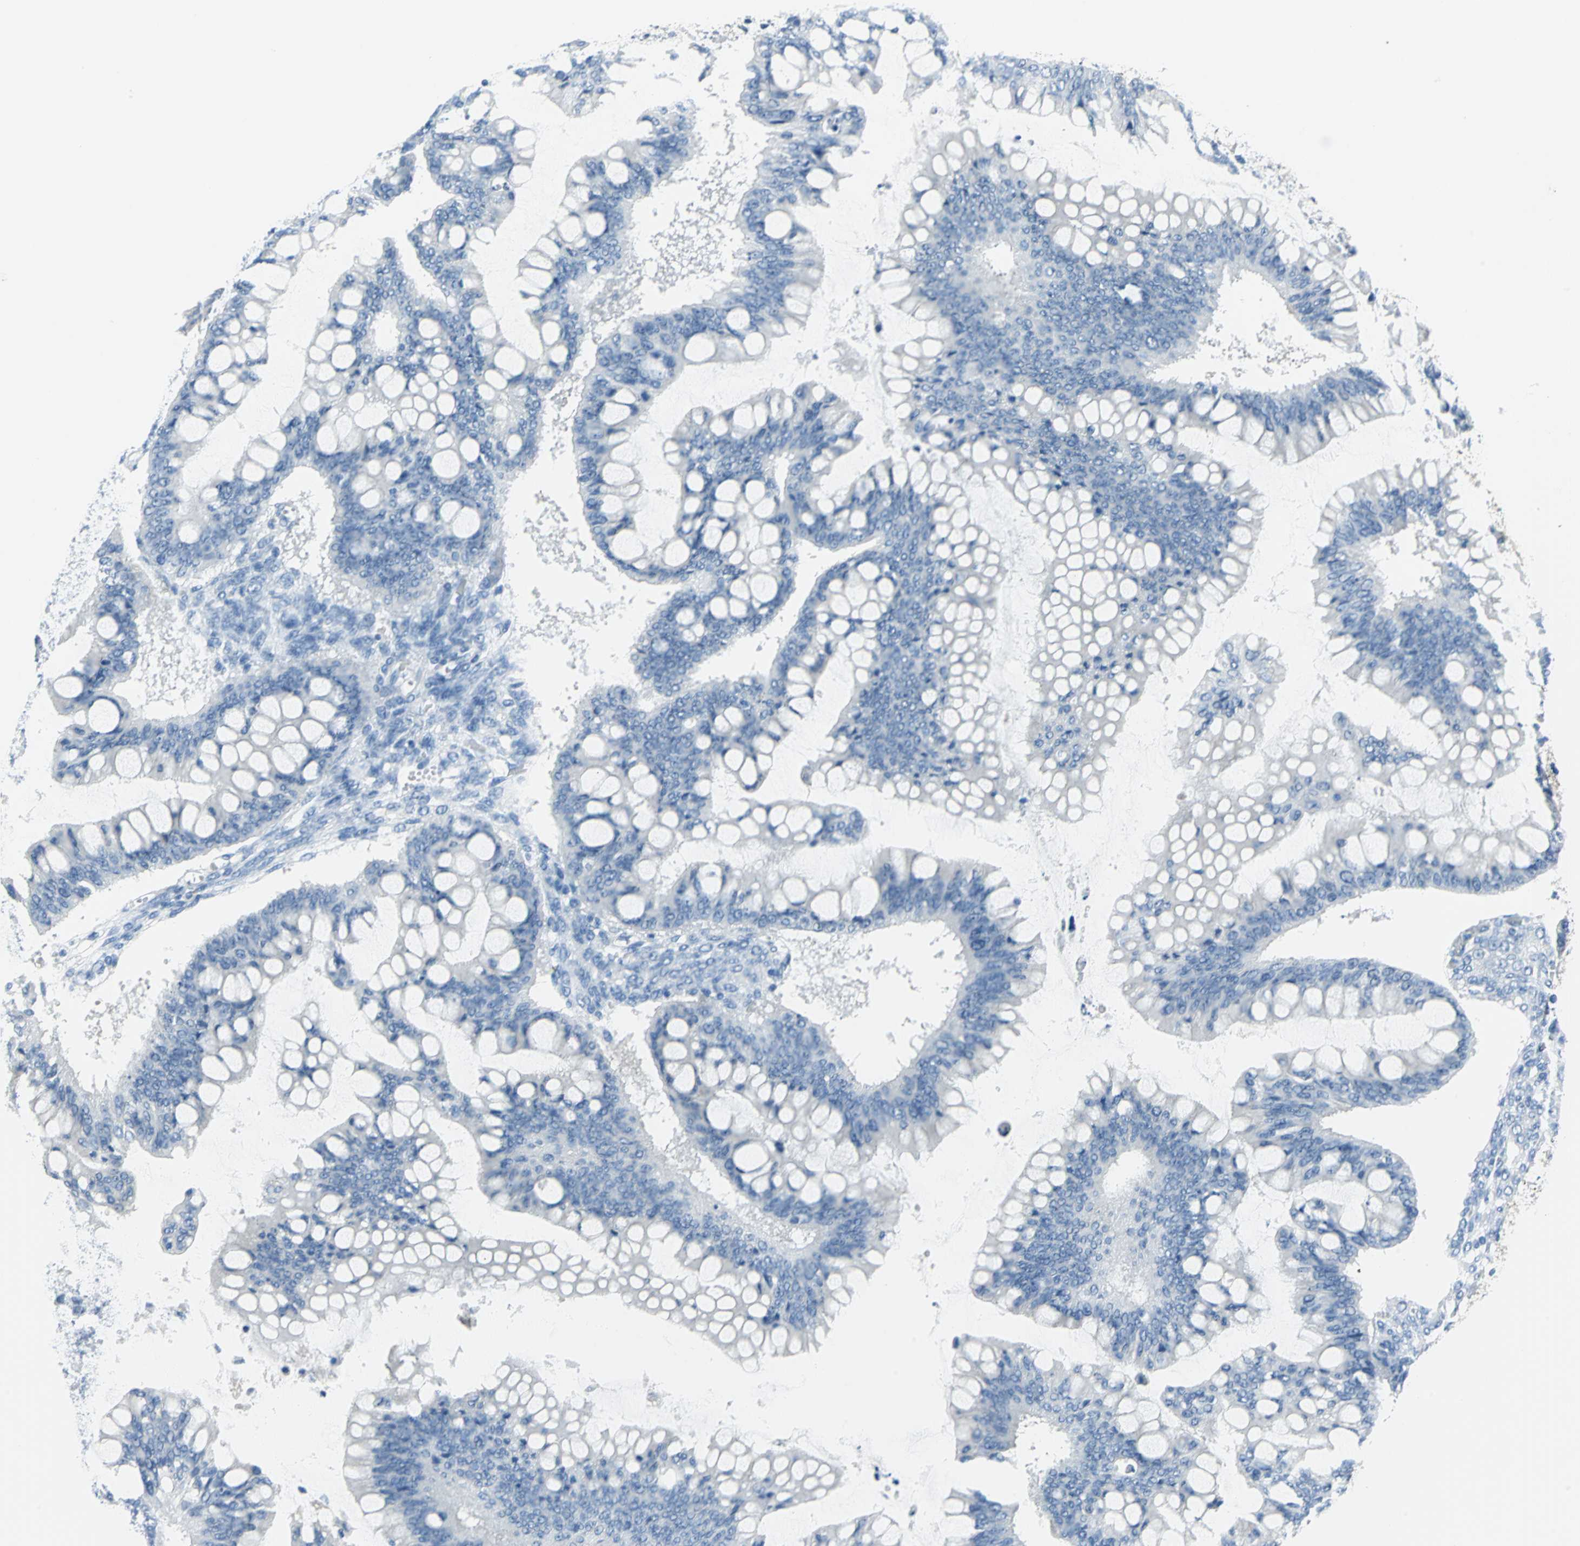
{"staining": {"intensity": "negative", "quantity": "none", "location": "none"}, "tissue": "ovarian cancer", "cell_type": "Tumor cells", "image_type": "cancer", "snomed": [{"axis": "morphology", "description": "Cystadenocarcinoma, mucinous, NOS"}, {"axis": "topography", "description": "Ovary"}], "caption": "Immunohistochemical staining of ovarian cancer (mucinous cystadenocarcinoma) displays no significant expression in tumor cells.", "gene": "PKLR", "patient": {"sex": "female", "age": 73}}